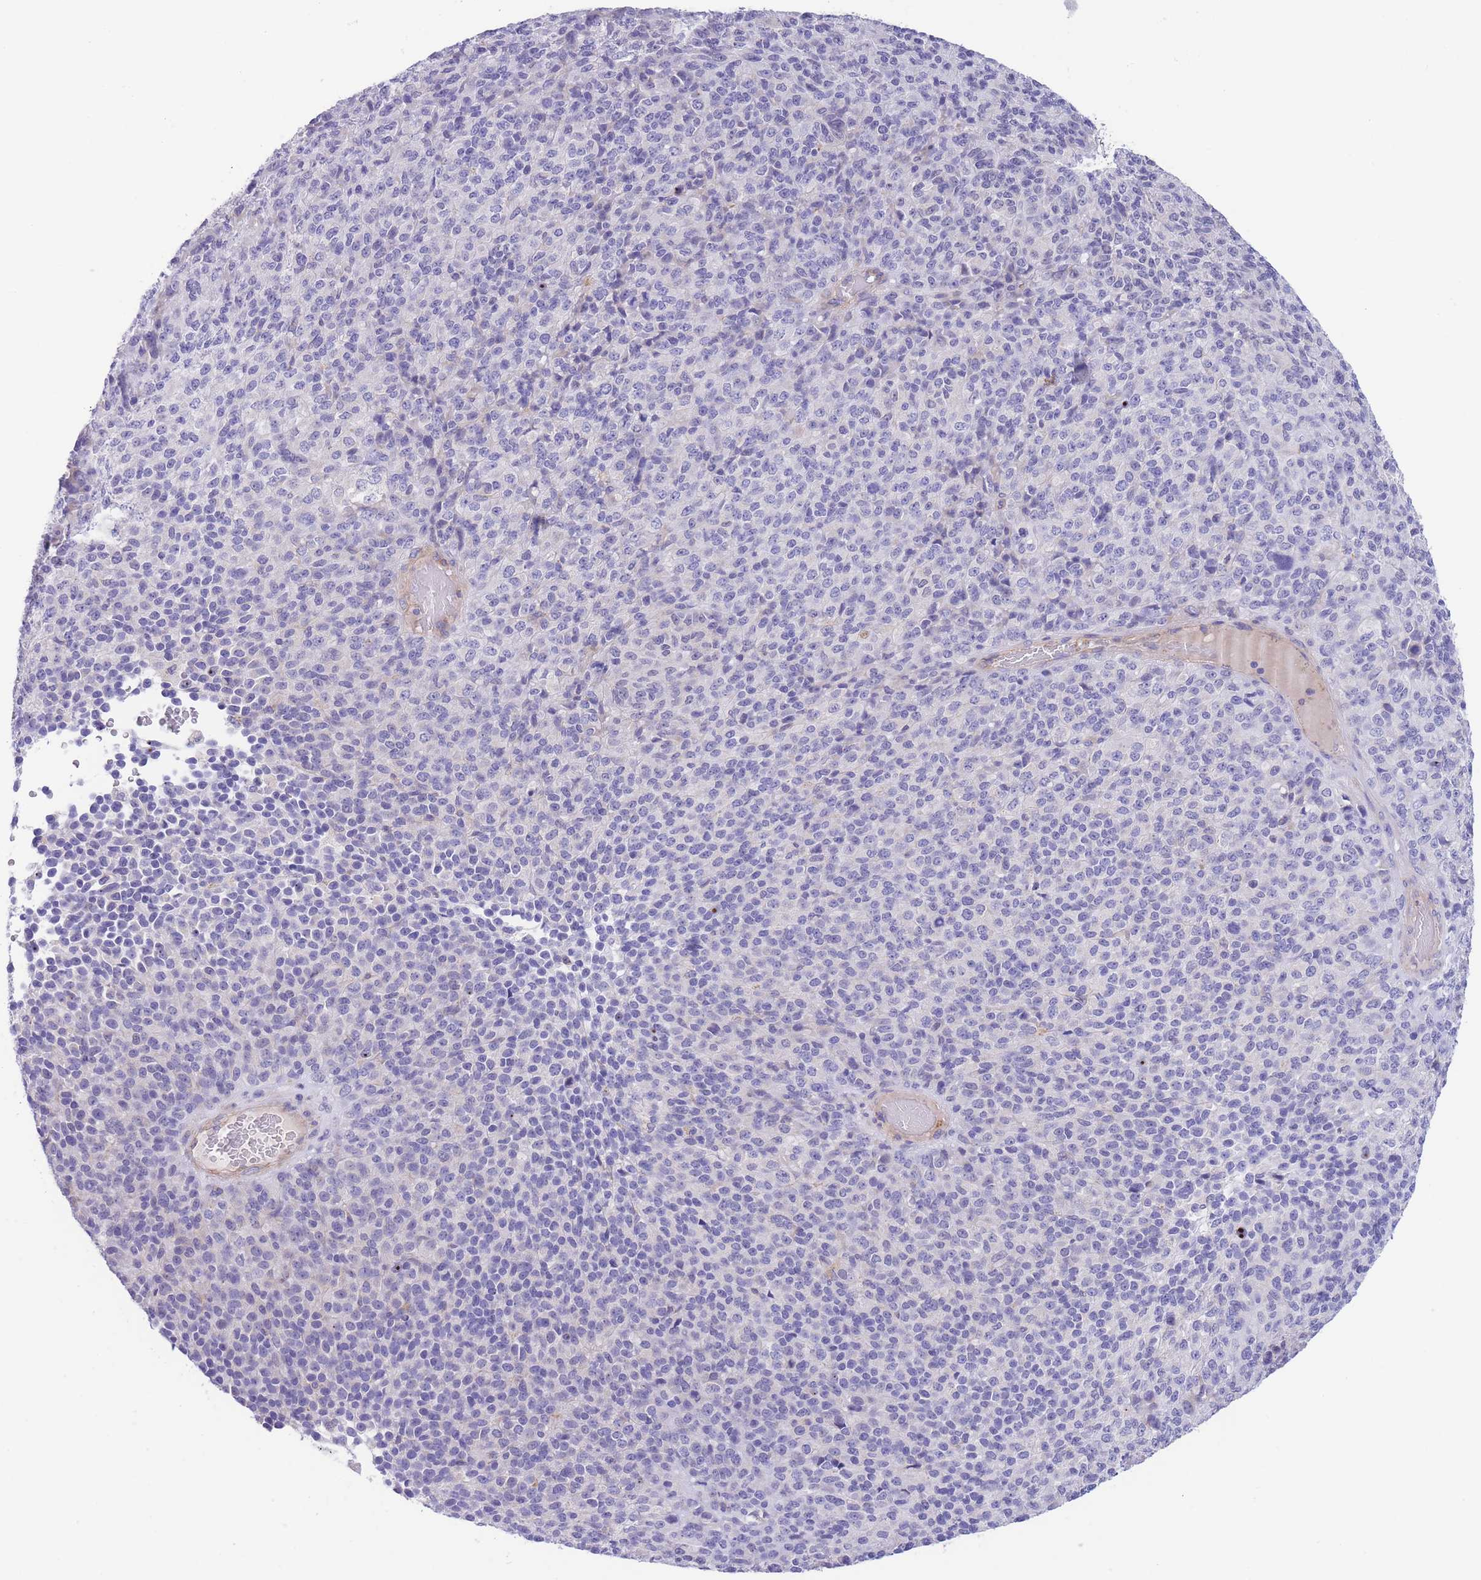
{"staining": {"intensity": "negative", "quantity": "none", "location": "none"}, "tissue": "melanoma", "cell_type": "Tumor cells", "image_type": "cancer", "snomed": [{"axis": "morphology", "description": "Malignant melanoma, Metastatic site"}, {"axis": "topography", "description": "Brain"}], "caption": "An immunohistochemistry histopathology image of malignant melanoma (metastatic site) is shown. There is no staining in tumor cells of malignant melanoma (metastatic site). (DAB (3,3'-diaminobenzidine) immunohistochemistry (IHC) with hematoxylin counter stain).", "gene": "DET1", "patient": {"sex": "female", "age": 56}}